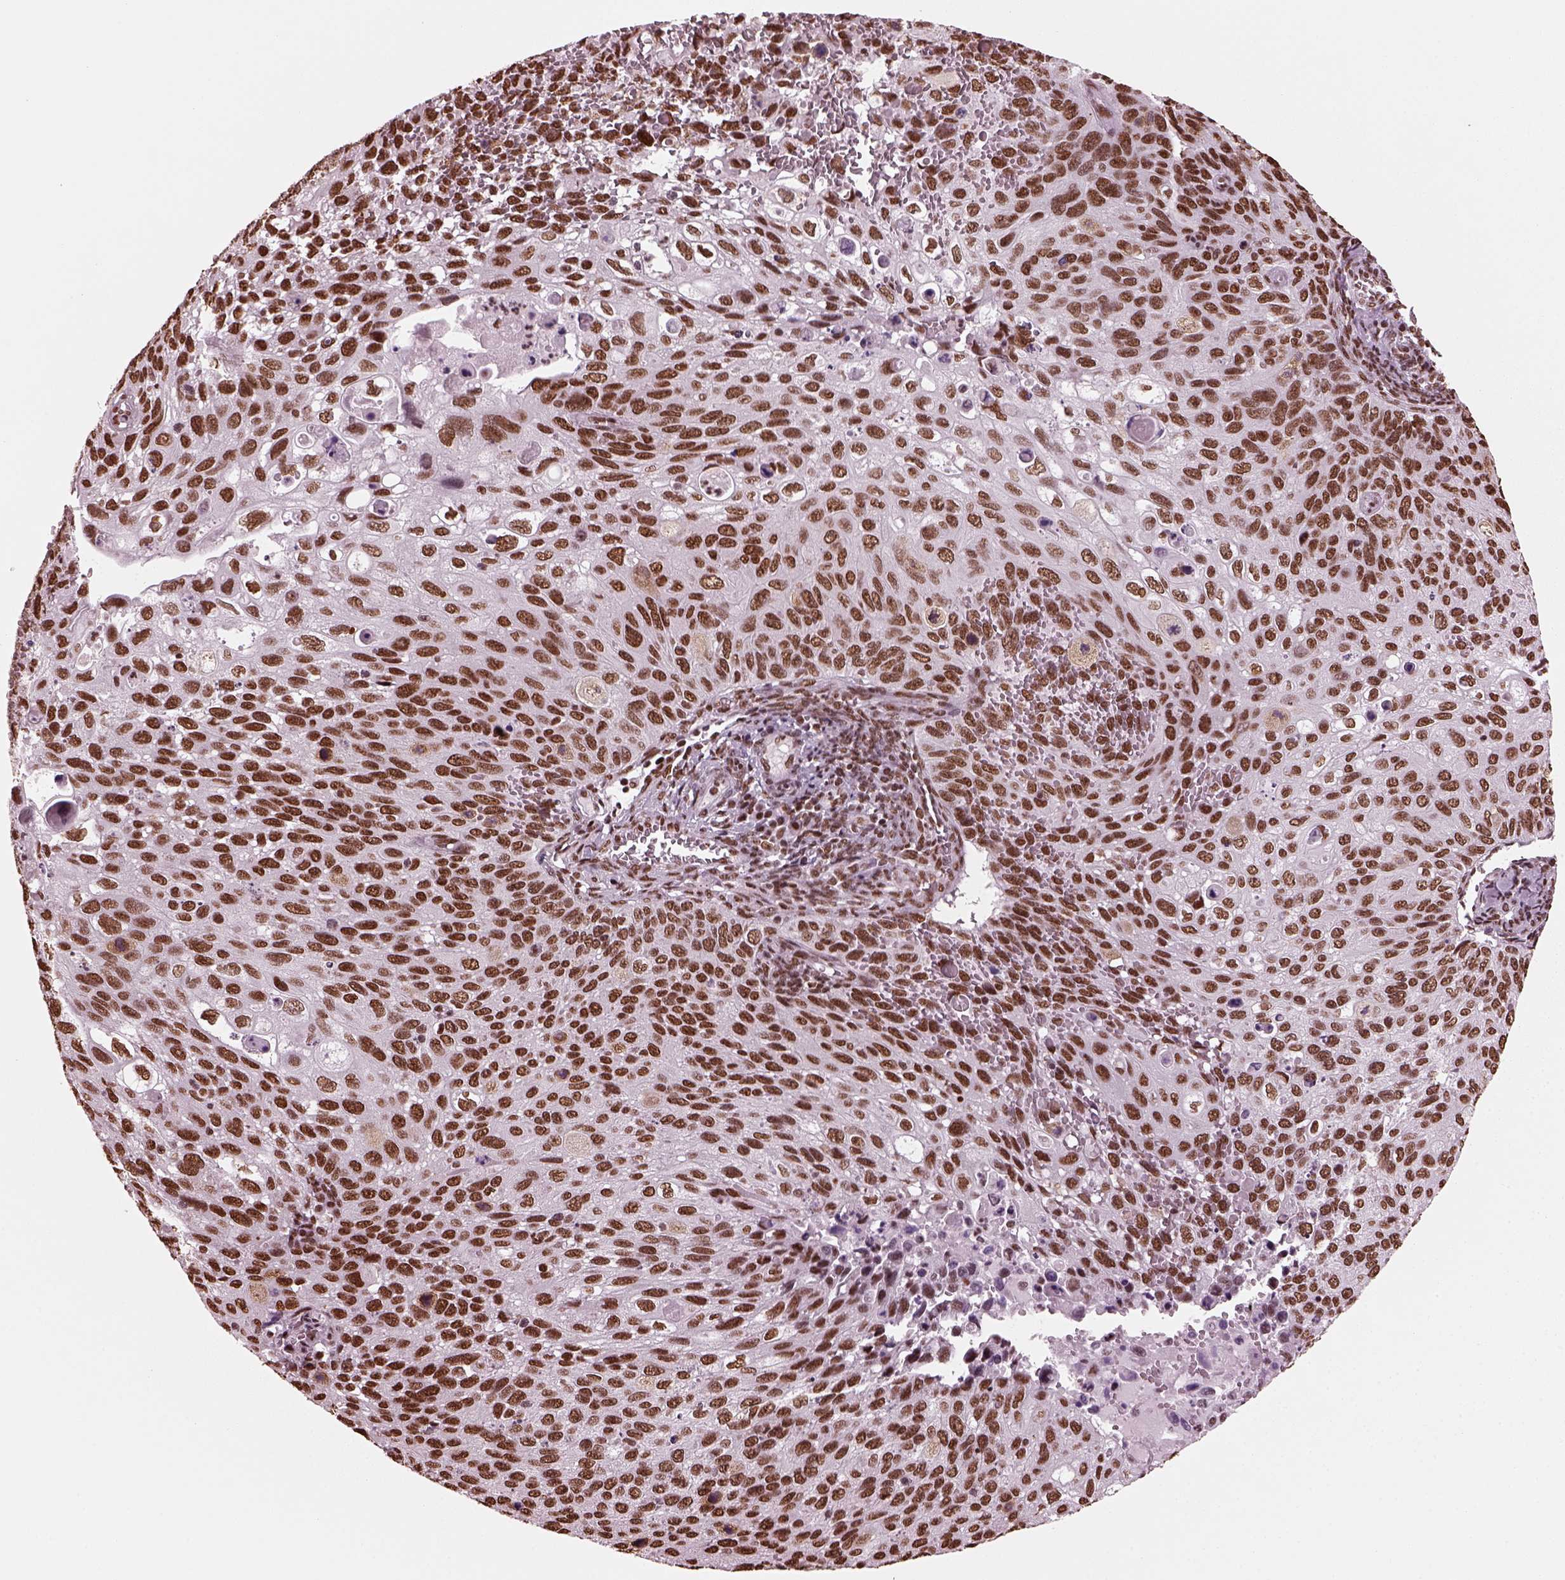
{"staining": {"intensity": "strong", "quantity": ">75%", "location": "nuclear"}, "tissue": "cervical cancer", "cell_type": "Tumor cells", "image_type": "cancer", "snomed": [{"axis": "morphology", "description": "Squamous cell carcinoma, NOS"}, {"axis": "topography", "description": "Cervix"}], "caption": "Immunohistochemistry histopathology image of neoplastic tissue: cervical squamous cell carcinoma stained using immunohistochemistry (IHC) shows high levels of strong protein expression localized specifically in the nuclear of tumor cells, appearing as a nuclear brown color.", "gene": "CBFA2T3", "patient": {"sex": "female", "age": 70}}